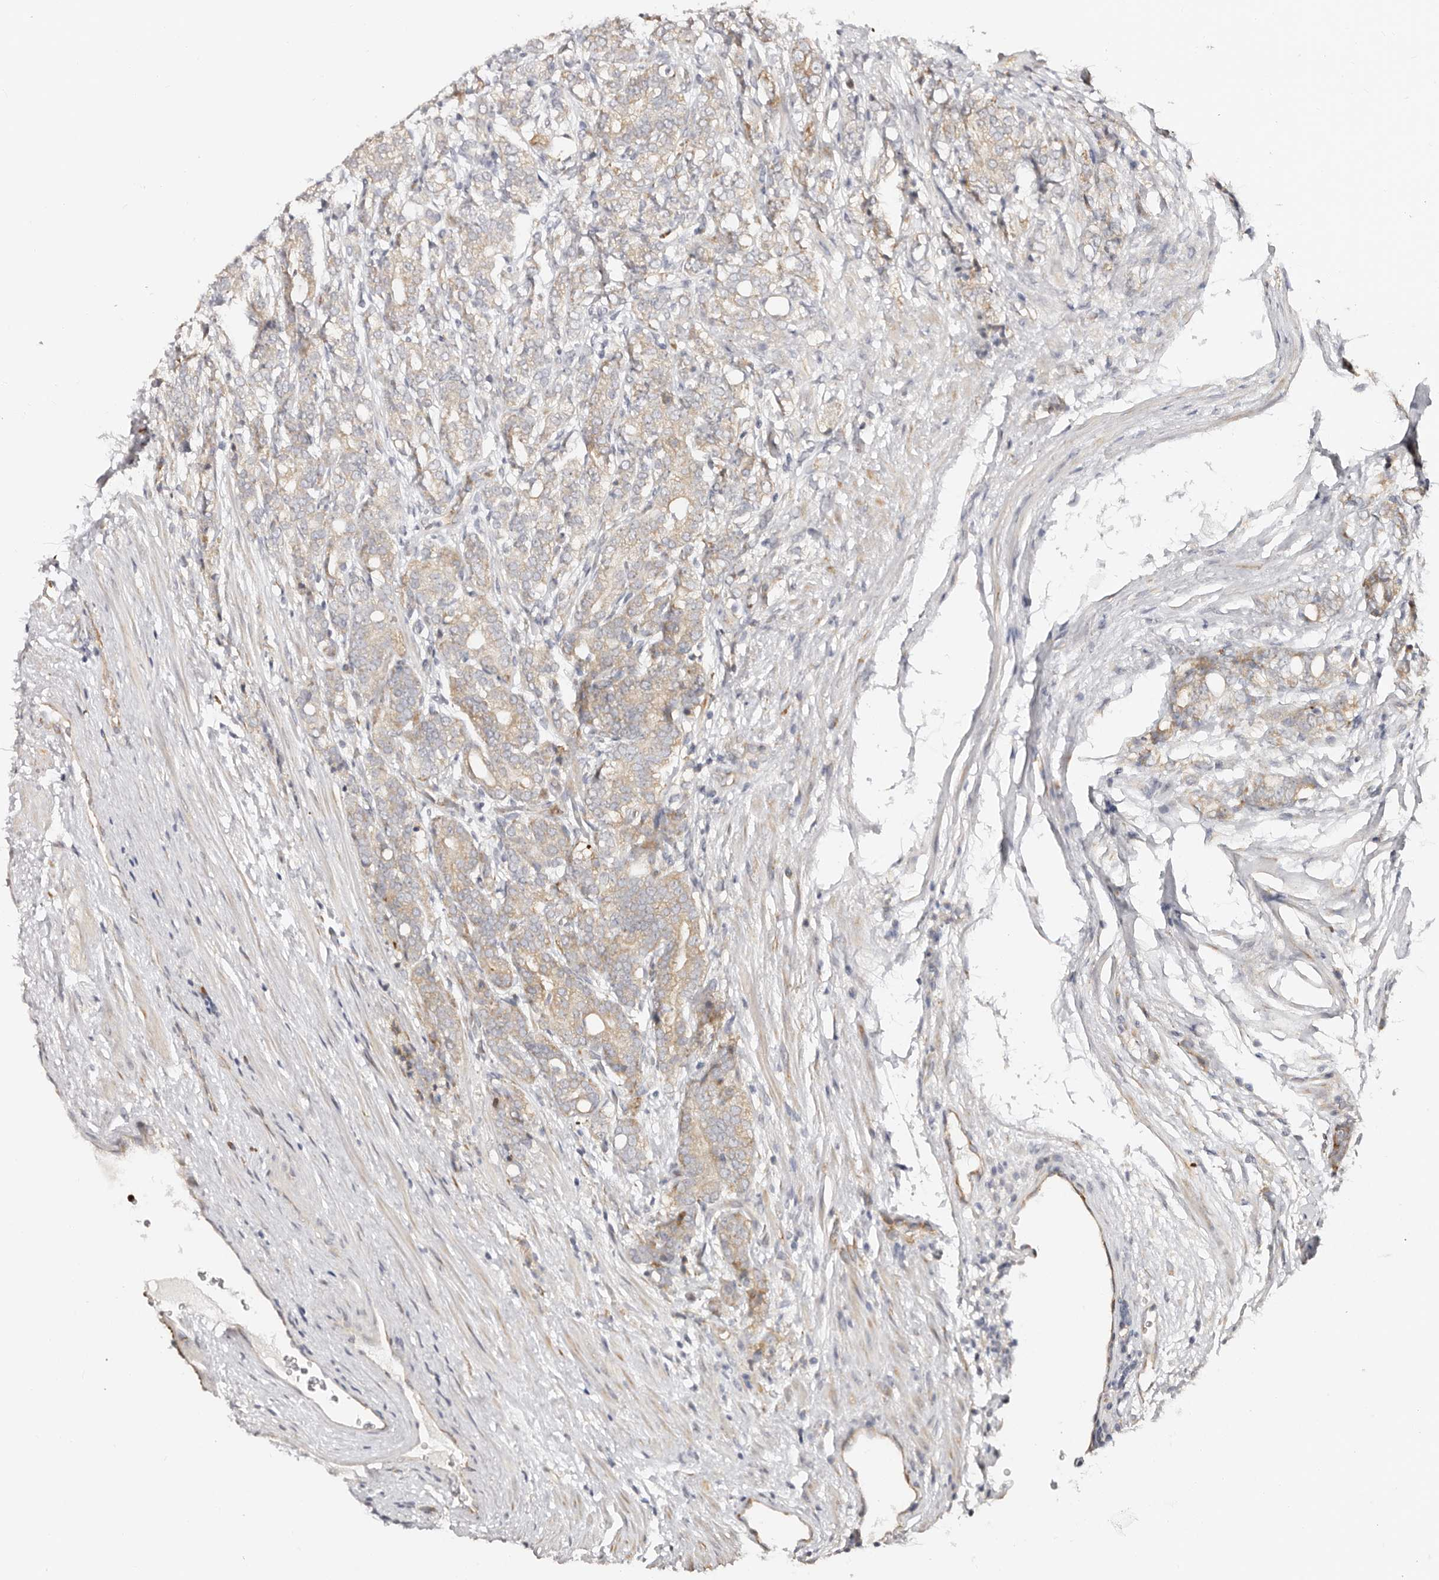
{"staining": {"intensity": "weak", "quantity": "<25%", "location": "cytoplasmic/membranous"}, "tissue": "prostate cancer", "cell_type": "Tumor cells", "image_type": "cancer", "snomed": [{"axis": "morphology", "description": "Adenocarcinoma, High grade"}, {"axis": "topography", "description": "Prostate"}], "caption": "Immunohistochemistry (IHC) photomicrograph of neoplastic tissue: prostate high-grade adenocarcinoma stained with DAB exhibits no significant protein expression in tumor cells.", "gene": "BCL2L15", "patient": {"sex": "male", "age": 57}}